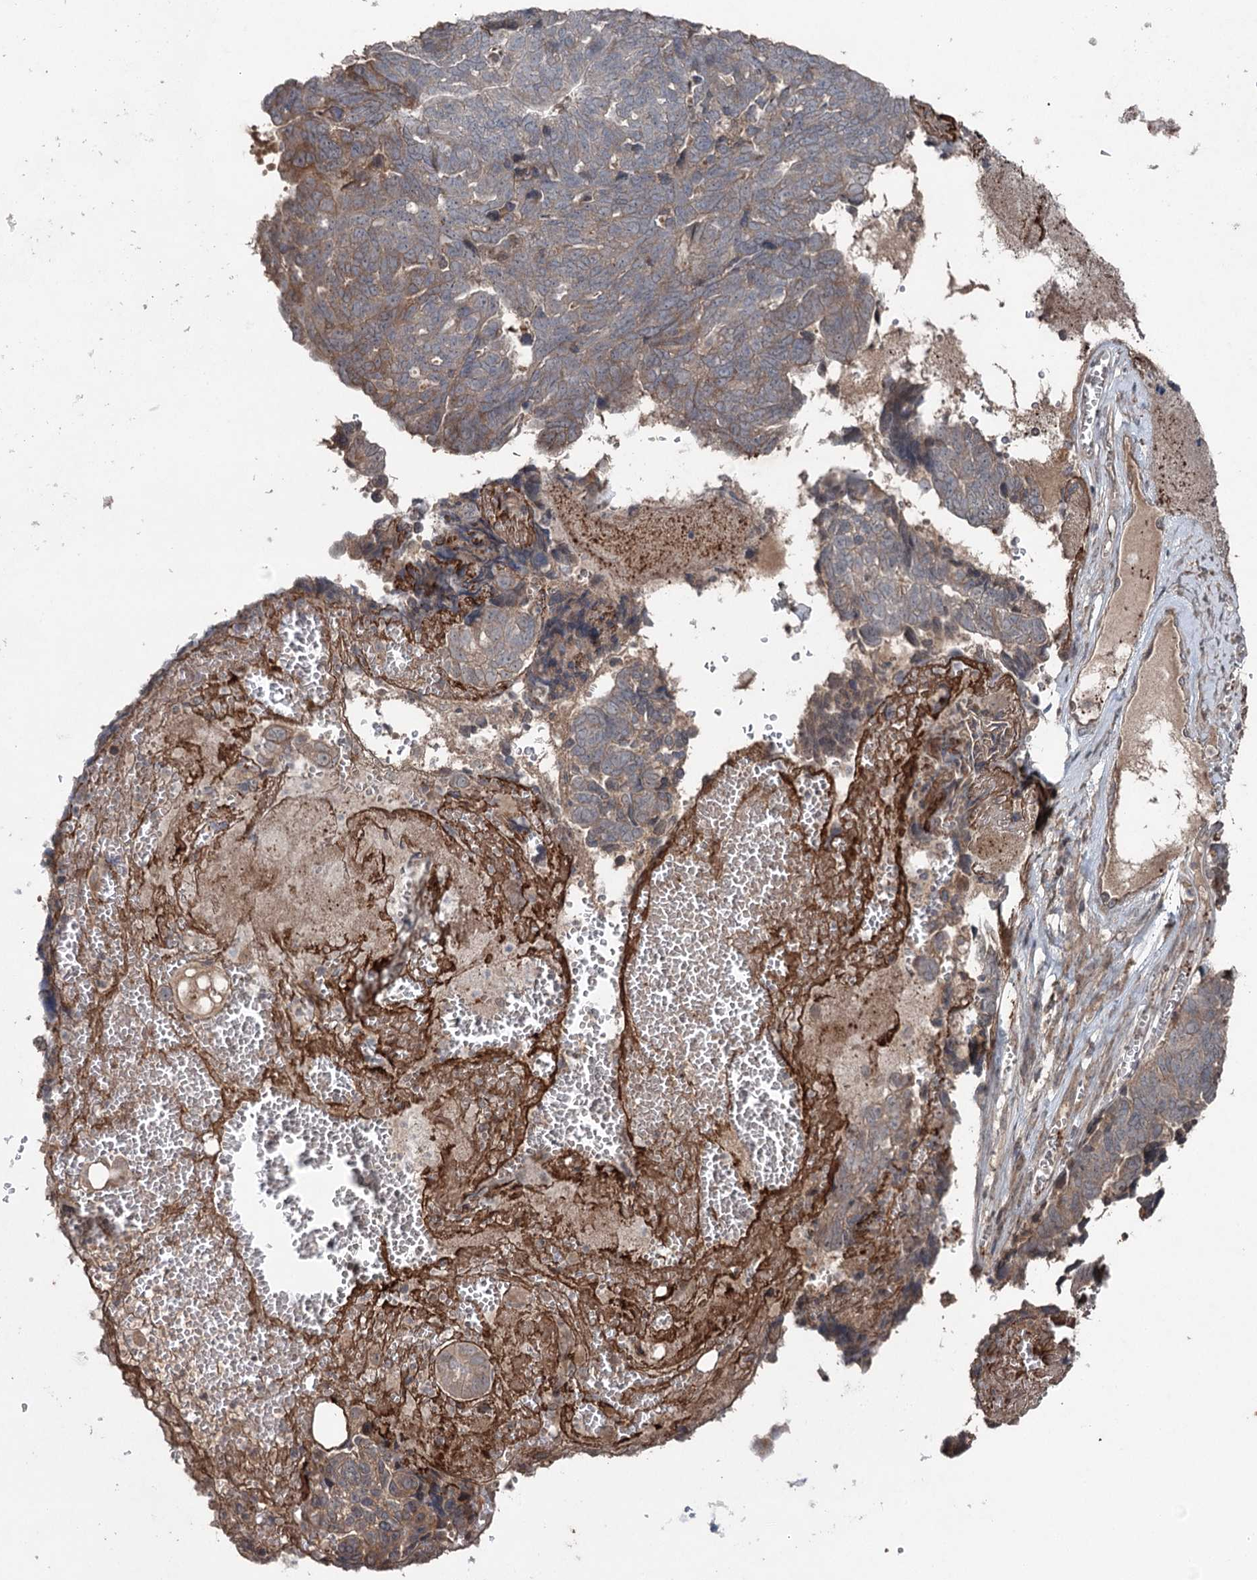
{"staining": {"intensity": "weak", "quantity": ">75%", "location": "cytoplasmic/membranous"}, "tissue": "ovarian cancer", "cell_type": "Tumor cells", "image_type": "cancer", "snomed": [{"axis": "morphology", "description": "Cystadenocarcinoma, serous, NOS"}, {"axis": "topography", "description": "Ovary"}], "caption": "An immunohistochemistry photomicrograph of tumor tissue is shown. Protein staining in brown highlights weak cytoplasmic/membranous positivity in ovarian cancer (serous cystadenocarcinoma) within tumor cells.", "gene": "MAPK8IP2", "patient": {"sex": "female", "age": 79}}